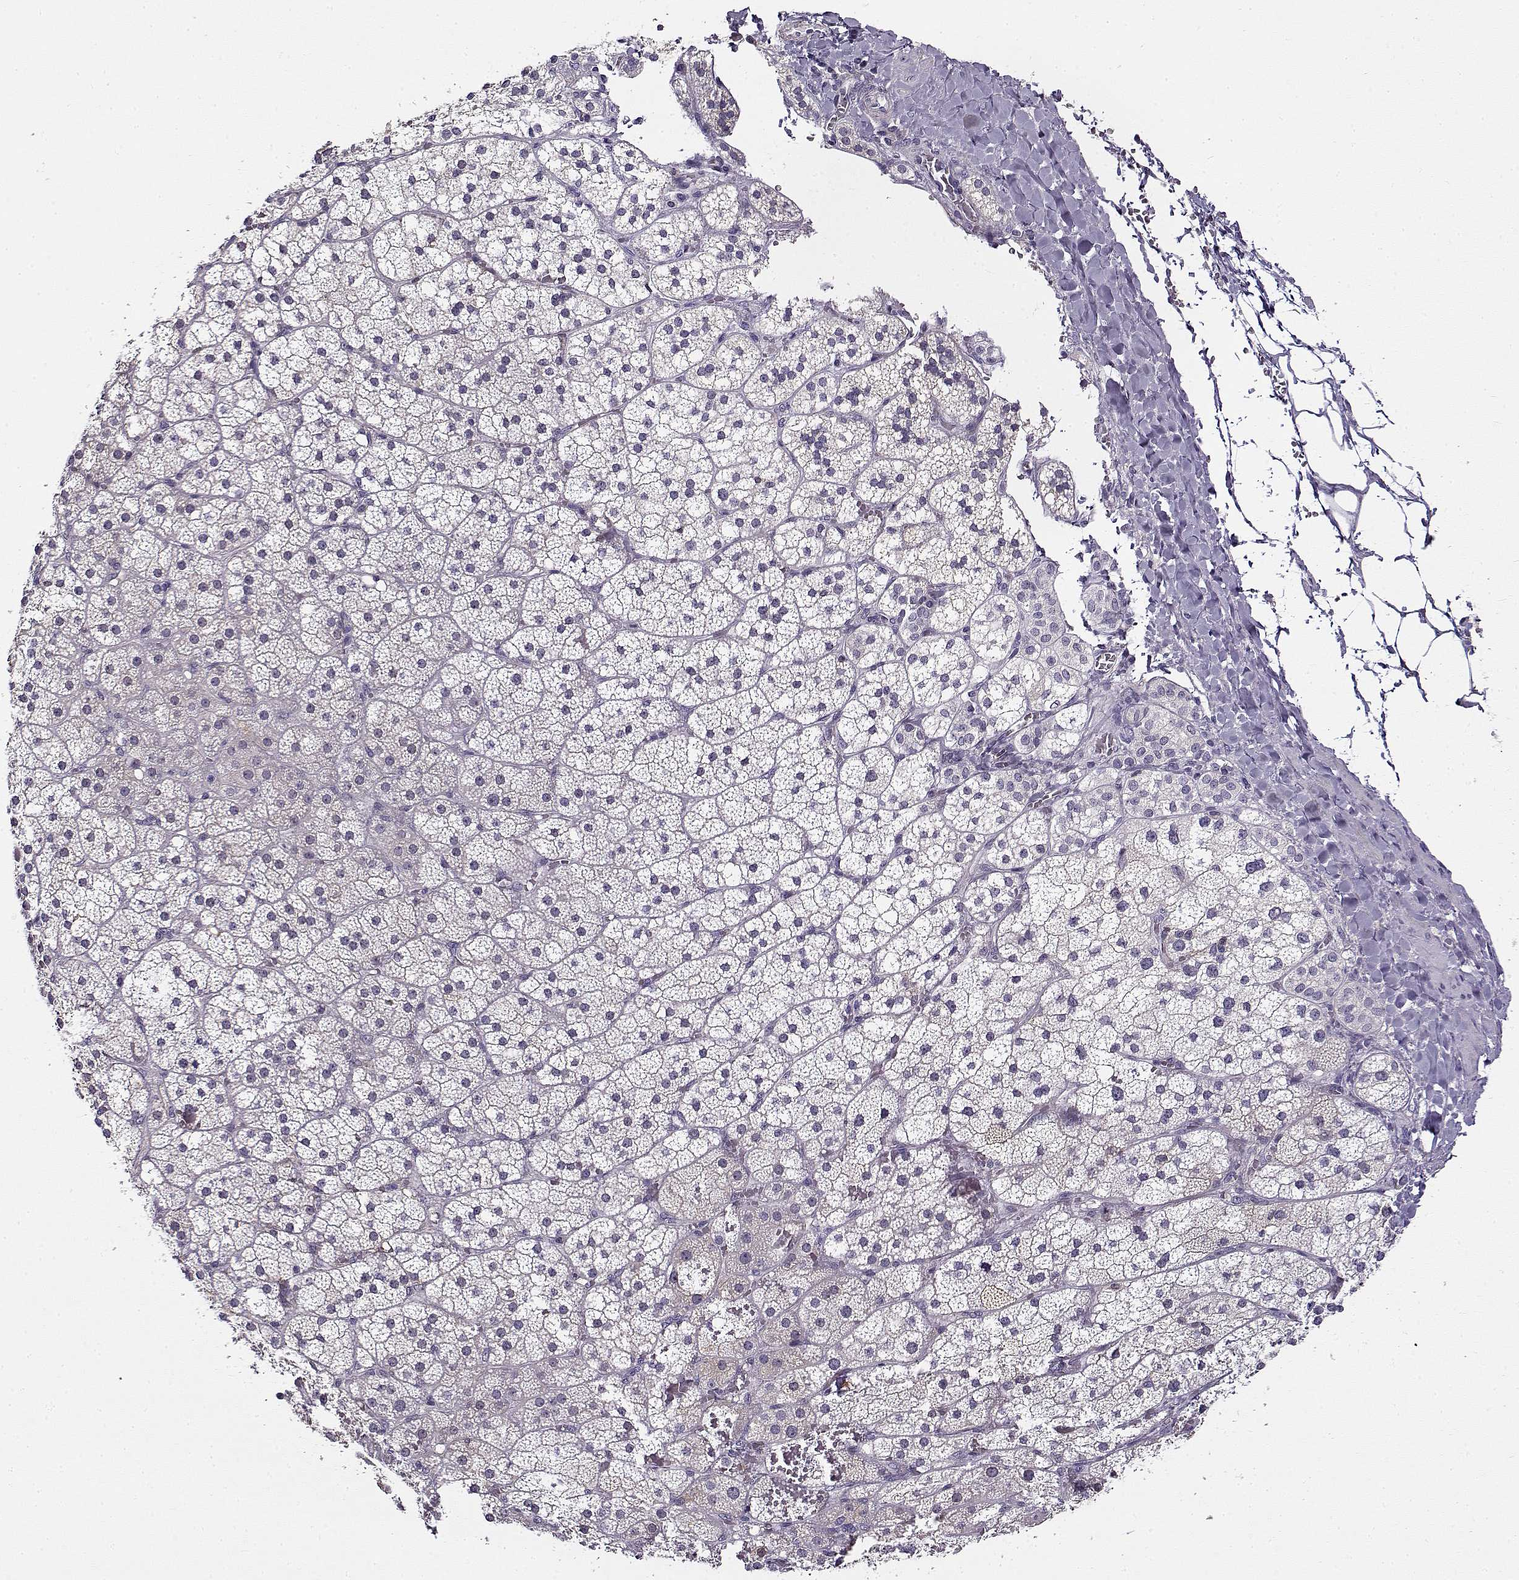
{"staining": {"intensity": "weak", "quantity": "<25%", "location": "cytoplasmic/membranous"}, "tissue": "adrenal gland", "cell_type": "Glandular cells", "image_type": "normal", "snomed": [{"axis": "morphology", "description": "Normal tissue, NOS"}, {"axis": "topography", "description": "Adrenal gland"}], "caption": "IHC image of benign human adrenal gland stained for a protein (brown), which exhibits no staining in glandular cells.", "gene": "UCP3", "patient": {"sex": "male", "age": 53}}